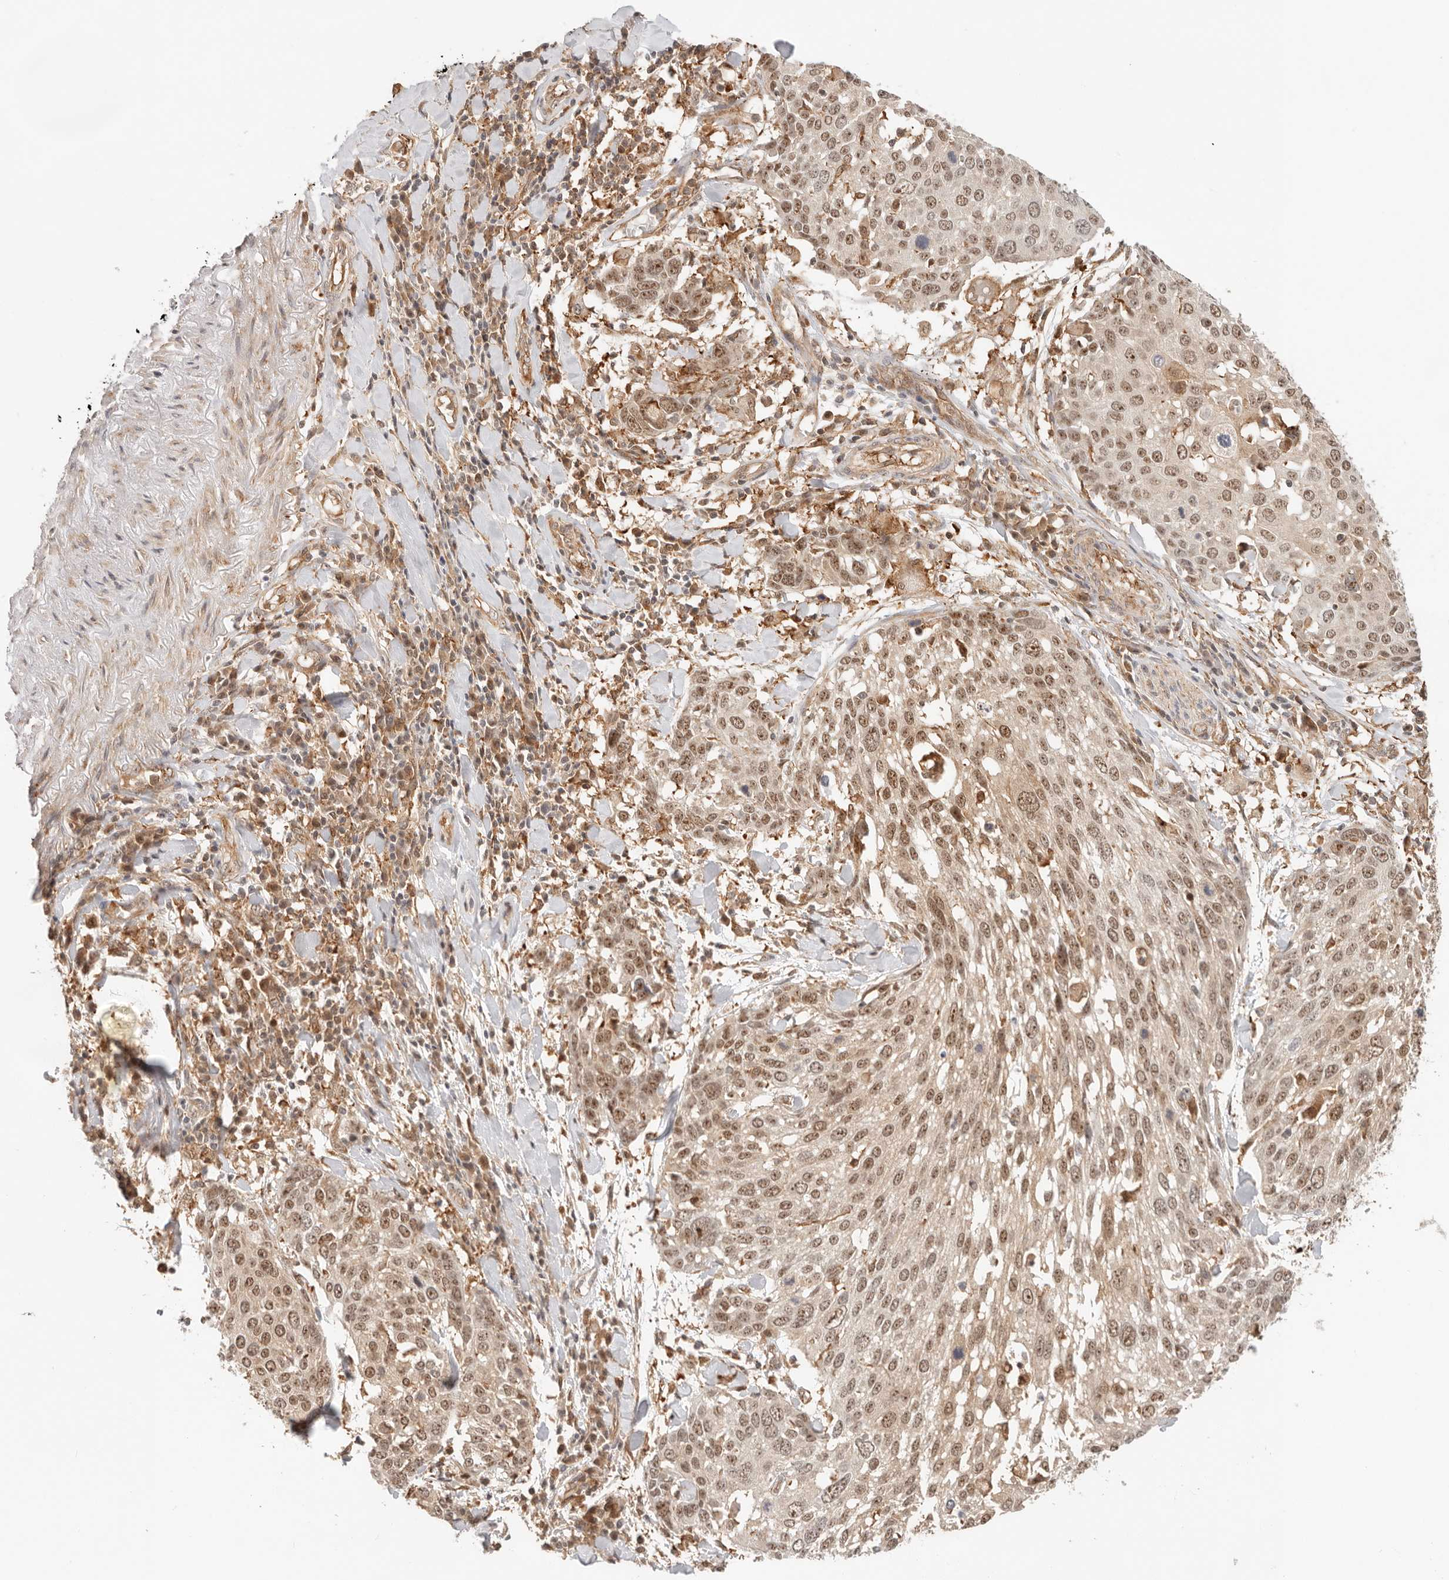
{"staining": {"intensity": "moderate", "quantity": ">75%", "location": "nuclear"}, "tissue": "lung cancer", "cell_type": "Tumor cells", "image_type": "cancer", "snomed": [{"axis": "morphology", "description": "Squamous cell carcinoma, NOS"}, {"axis": "topography", "description": "Lung"}], "caption": "A medium amount of moderate nuclear positivity is identified in about >75% of tumor cells in lung cancer tissue.", "gene": "HEXD", "patient": {"sex": "male", "age": 65}}